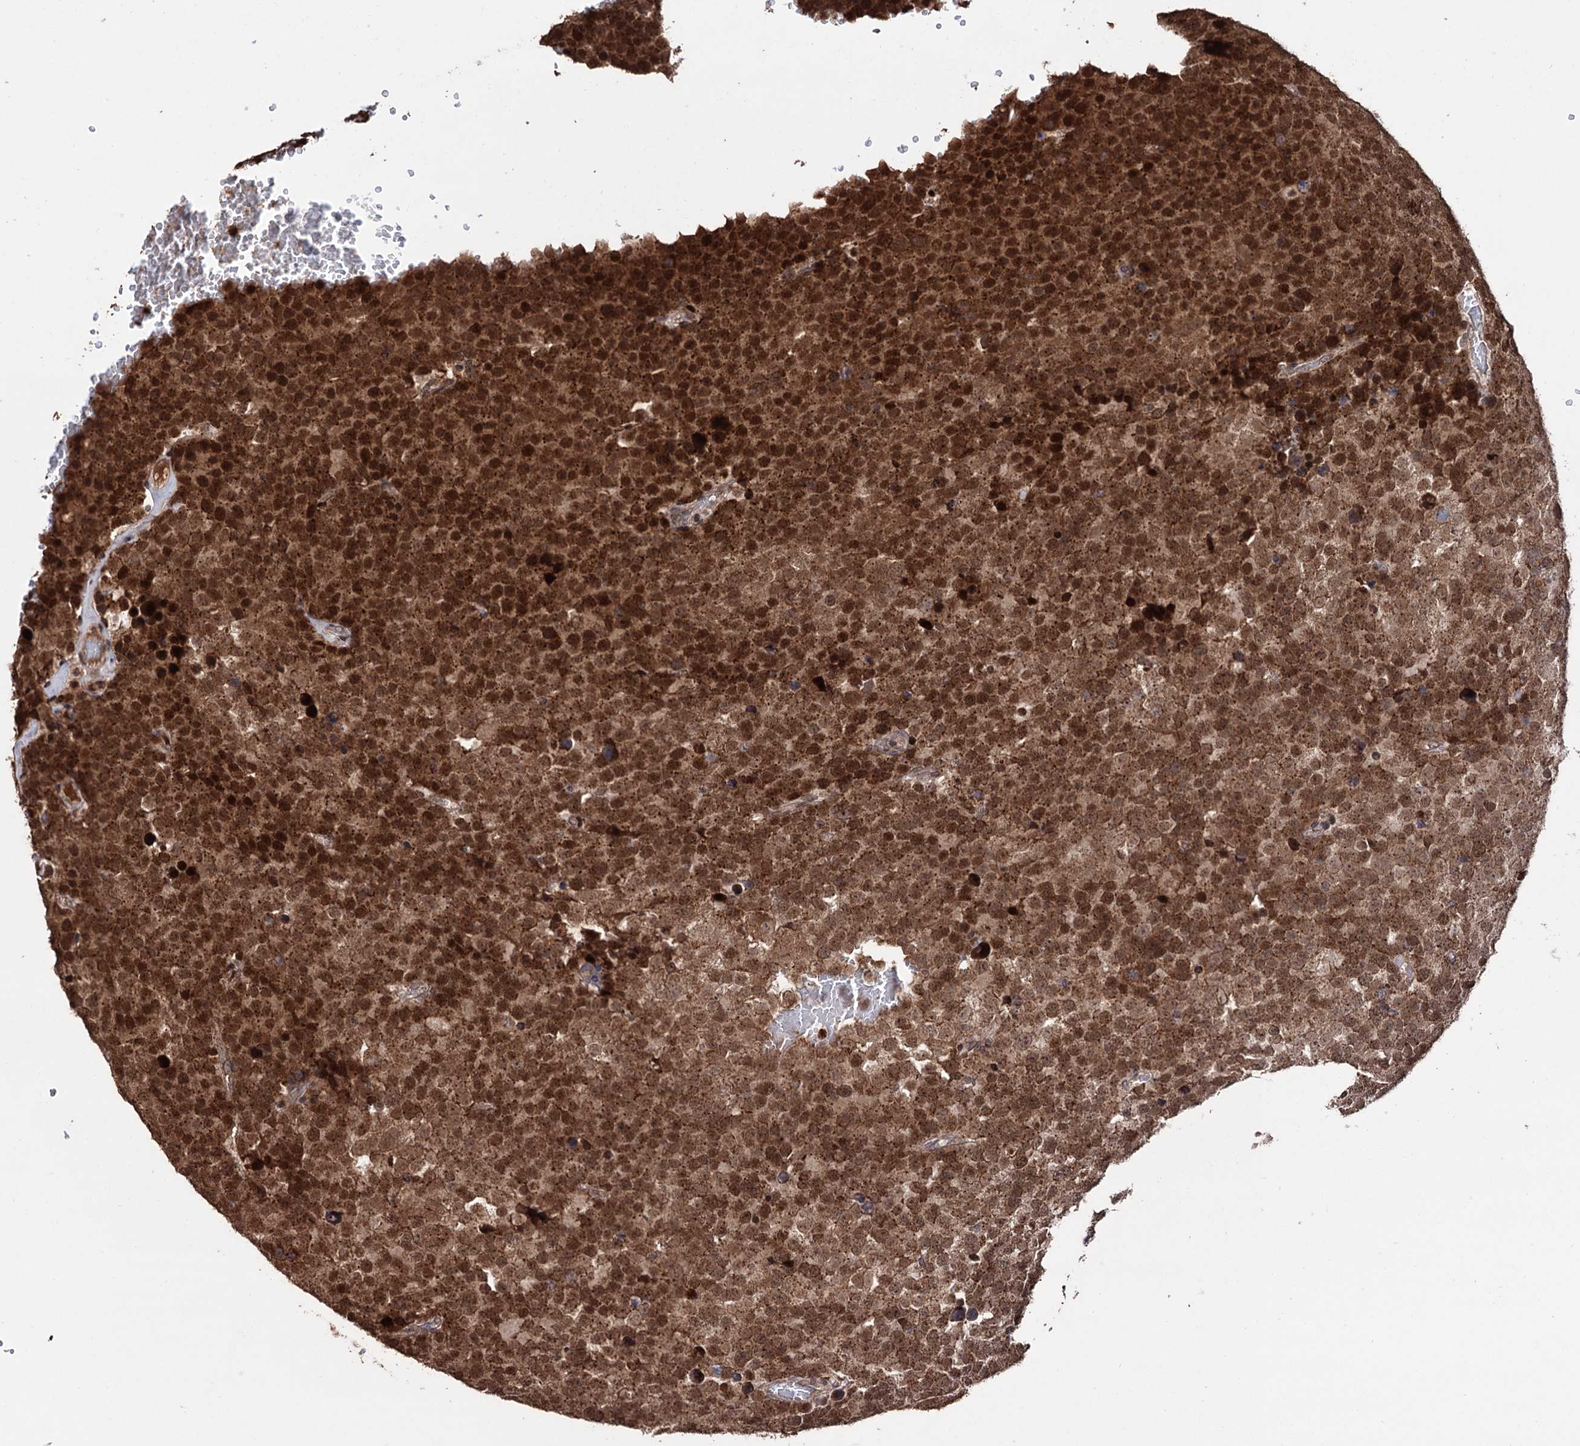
{"staining": {"intensity": "strong", "quantity": ">75%", "location": "cytoplasmic/membranous,nuclear"}, "tissue": "testis cancer", "cell_type": "Tumor cells", "image_type": "cancer", "snomed": [{"axis": "morphology", "description": "Seminoma, NOS"}, {"axis": "topography", "description": "Testis"}], "caption": "Testis cancer stained for a protein (brown) displays strong cytoplasmic/membranous and nuclear positive expression in about >75% of tumor cells.", "gene": "KLF5", "patient": {"sex": "male", "age": 71}}